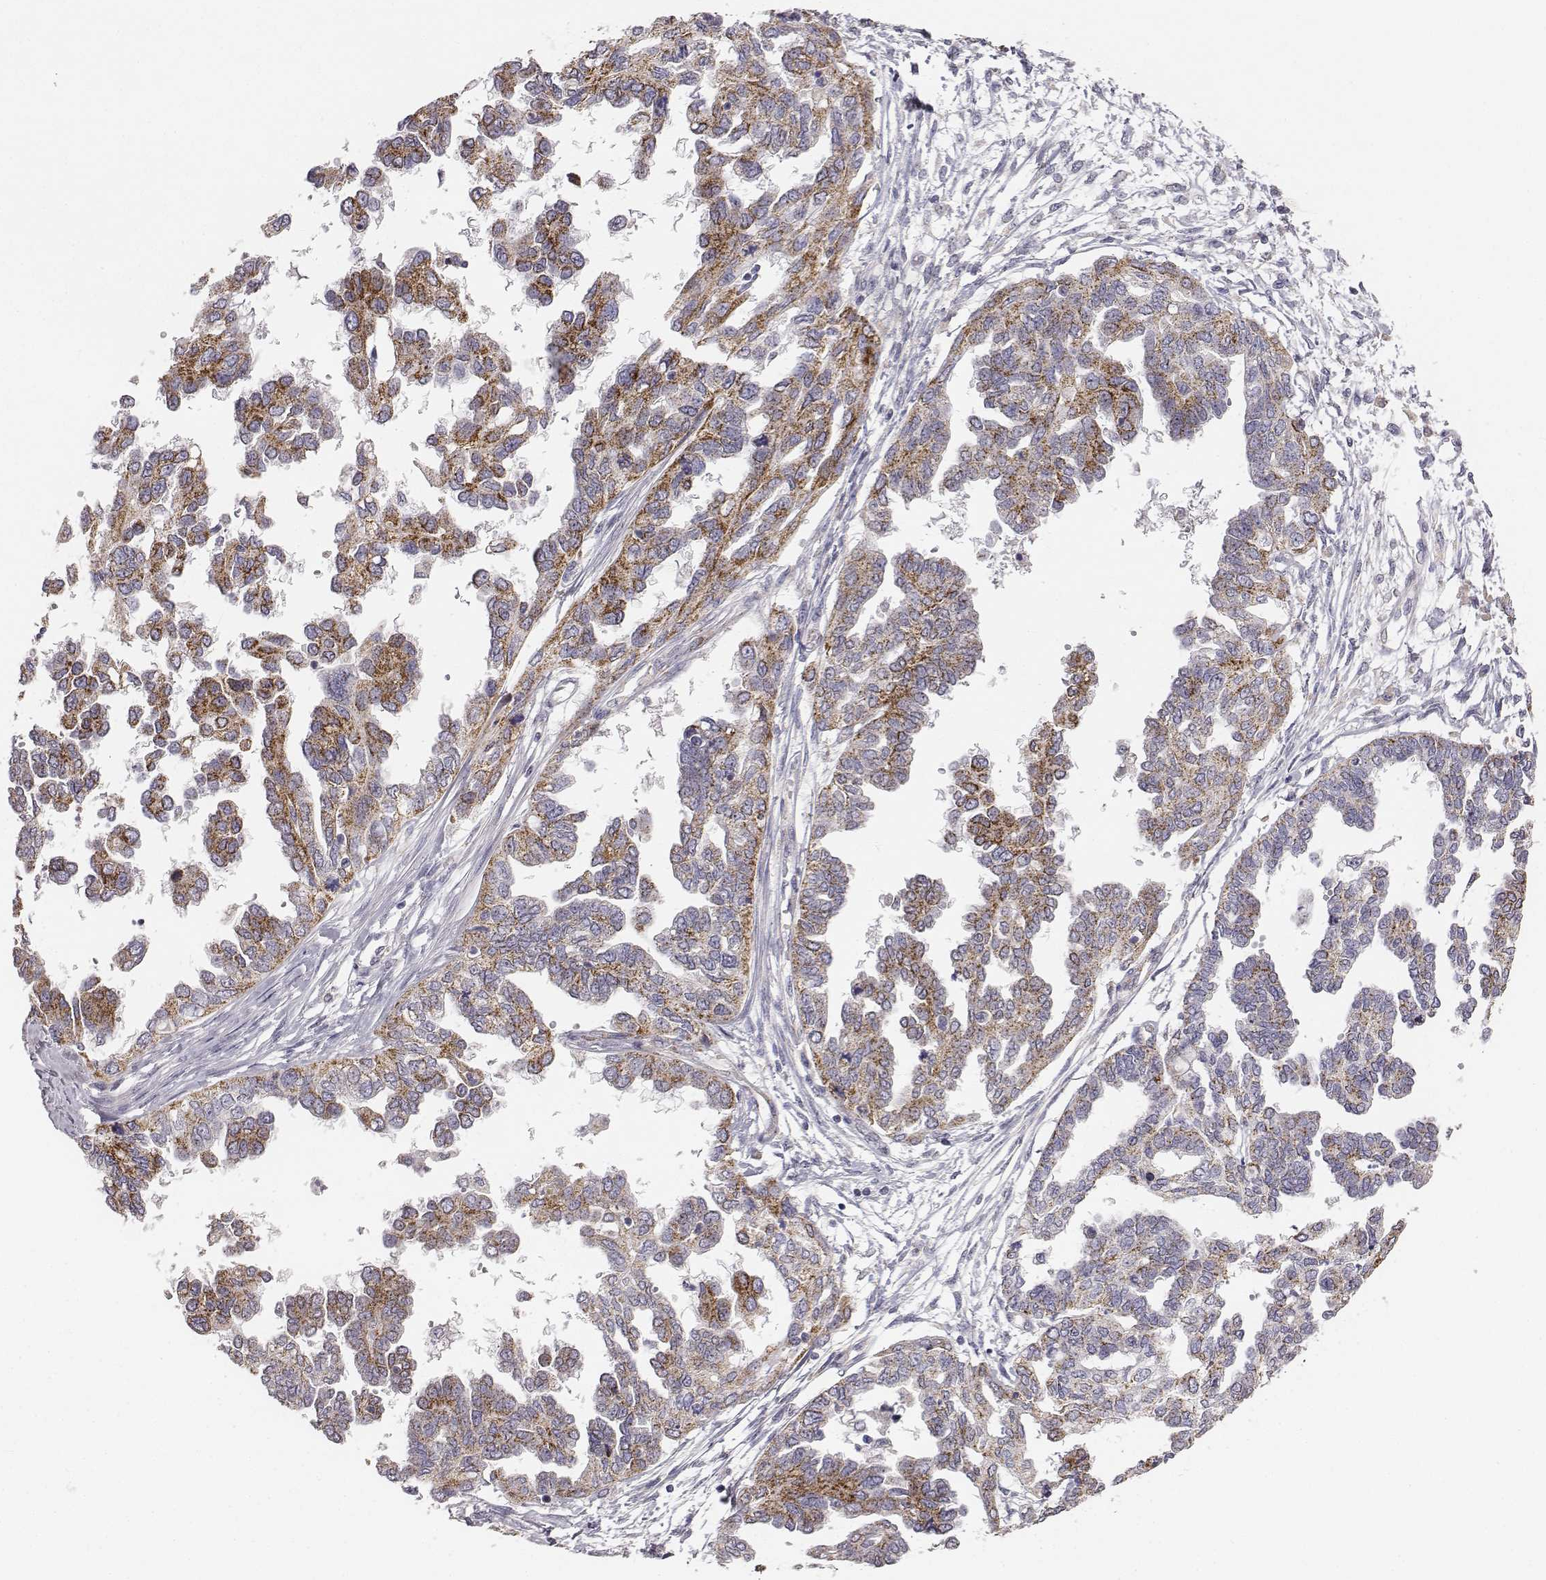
{"staining": {"intensity": "moderate", "quantity": ">75%", "location": "cytoplasmic/membranous"}, "tissue": "ovarian cancer", "cell_type": "Tumor cells", "image_type": "cancer", "snomed": [{"axis": "morphology", "description": "Cystadenocarcinoma, serous, NOS"}, {"axis": "topography", "description": "Ovary"}], "caption": "Immunohistochemical staining of human ovarian cancer (serous cystadenocarcinoma) shows medium levels of moderate cytoplasmic/membranous positivity in approximately >75% of tumor cells.", "gene": "ABCD3", "patient": {"sex": "female", "age": 53}}